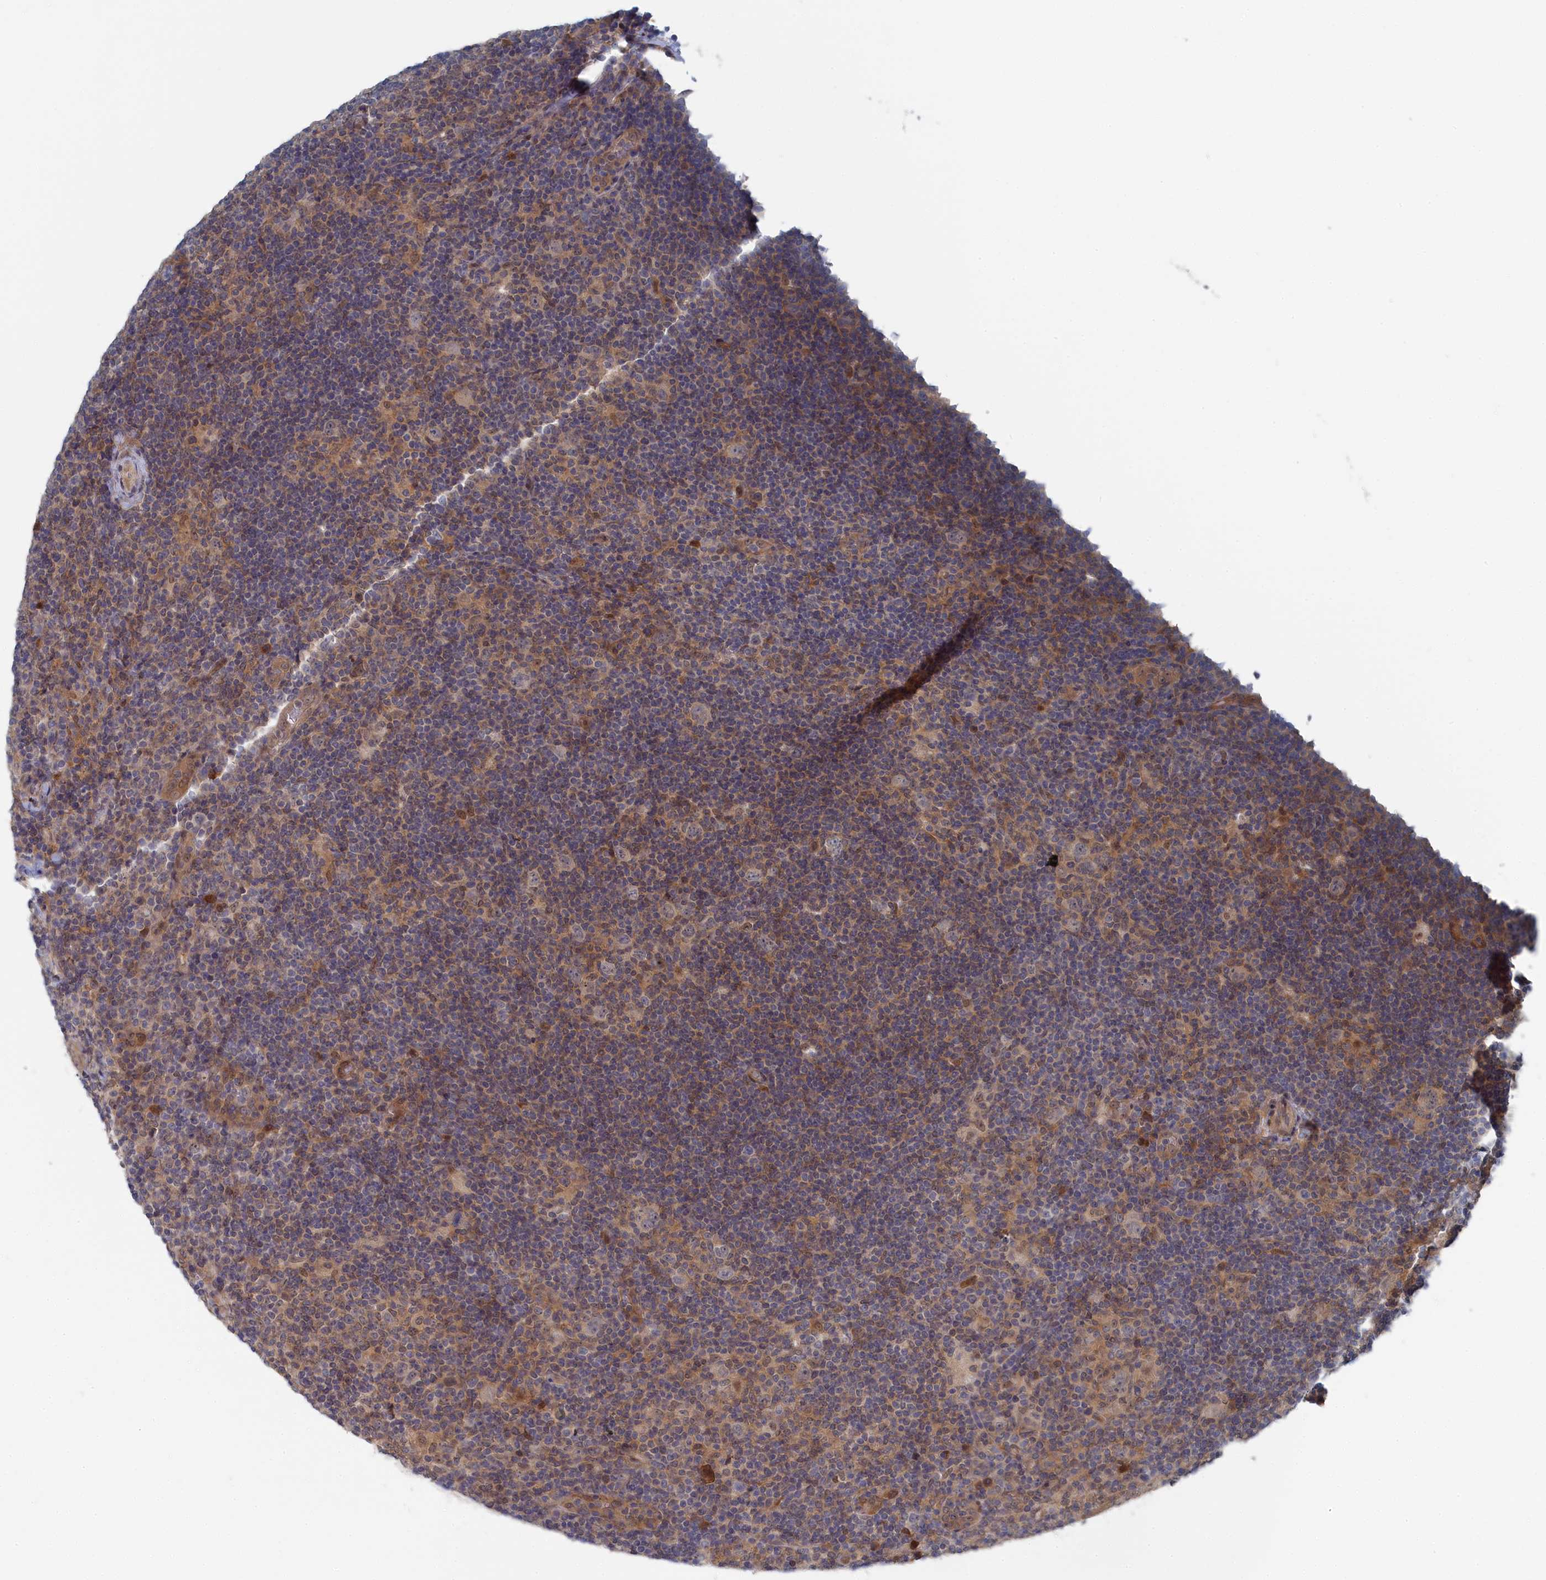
{"staining": {"intensity": "negative", "quantity": "none", "location": "none"}, "tissue": "lymphoma", "cell_type": "Tumor cells", "image_type": "cancer", "snomed": [{"axis": "morphology", "description": "Hodgkin's disease, NOS"}, {"axis": "topography", "description": "Lymph node"}], "caption": "Immunohistochemistry (IHC) photomicrograph of neoplastic tissue: lymphoma stained with DAB (3,3'-diaminobenzidine) reveals no significant protein expression in tumor cells.", "gene": "IRGQ", "patient": {"sex": "female", "age": 57}}